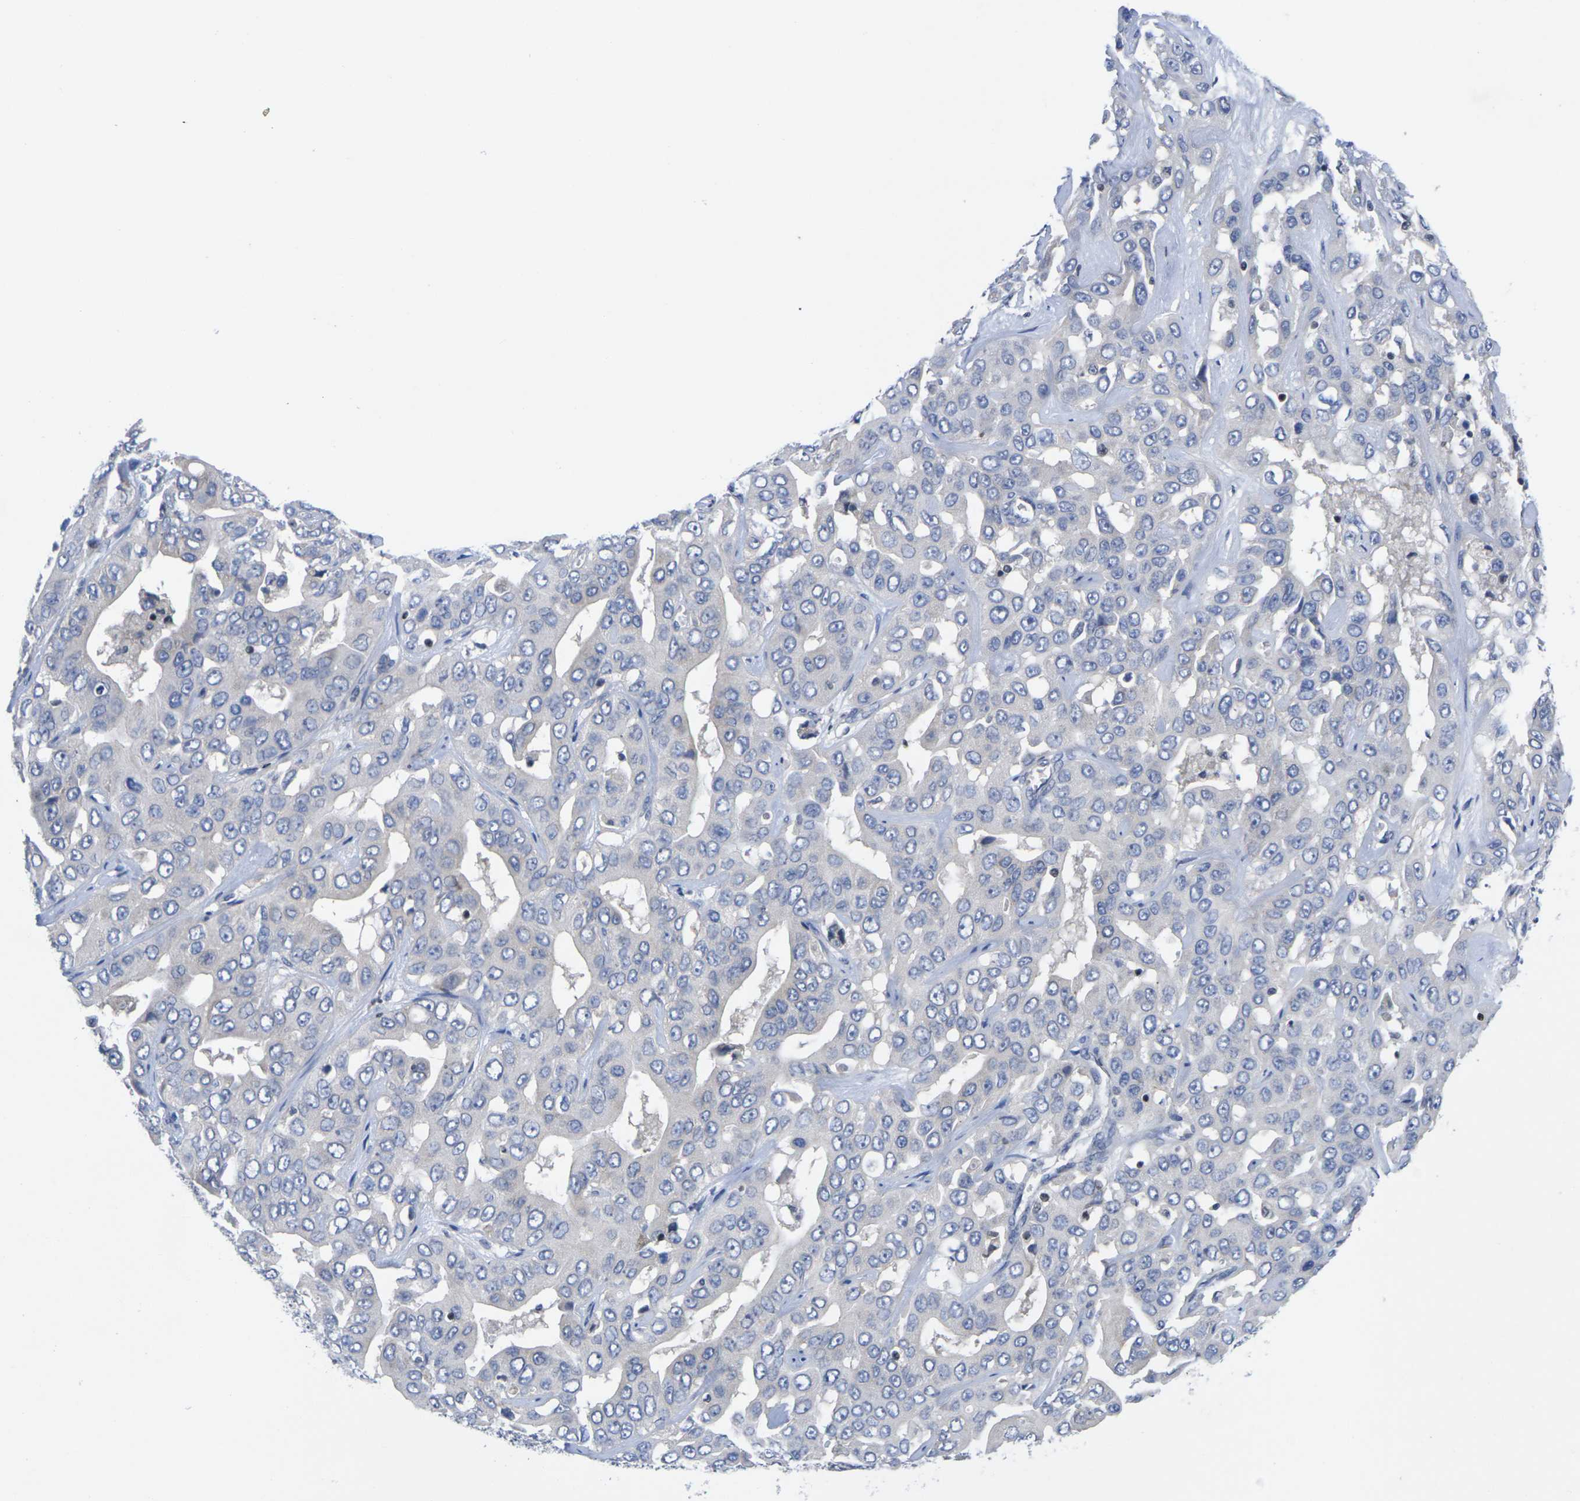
{"staining": {"intensity": "negative", "quantity": "none", "location": "none"}, "tissue": "liver cancer", "cell_type": "Tumor cells", "image_type": "cancer", "snomed": [{"axis": "morphology", "description": "Cholangiocarcinoma"}, {"axis": "topography", "description": "Liver"}], "caption": "High magnification brightfield microscopy of cholangiocarcinoma (liver) stained with DAB (brown) and counterstained with hematoxylin (blue): tumor cells show no significant expression. (Immunohistochemistry, brightfield microscopy, high magnification).", "gene": "IKZF1", "patient": {"sex": "female", "age": 52}}